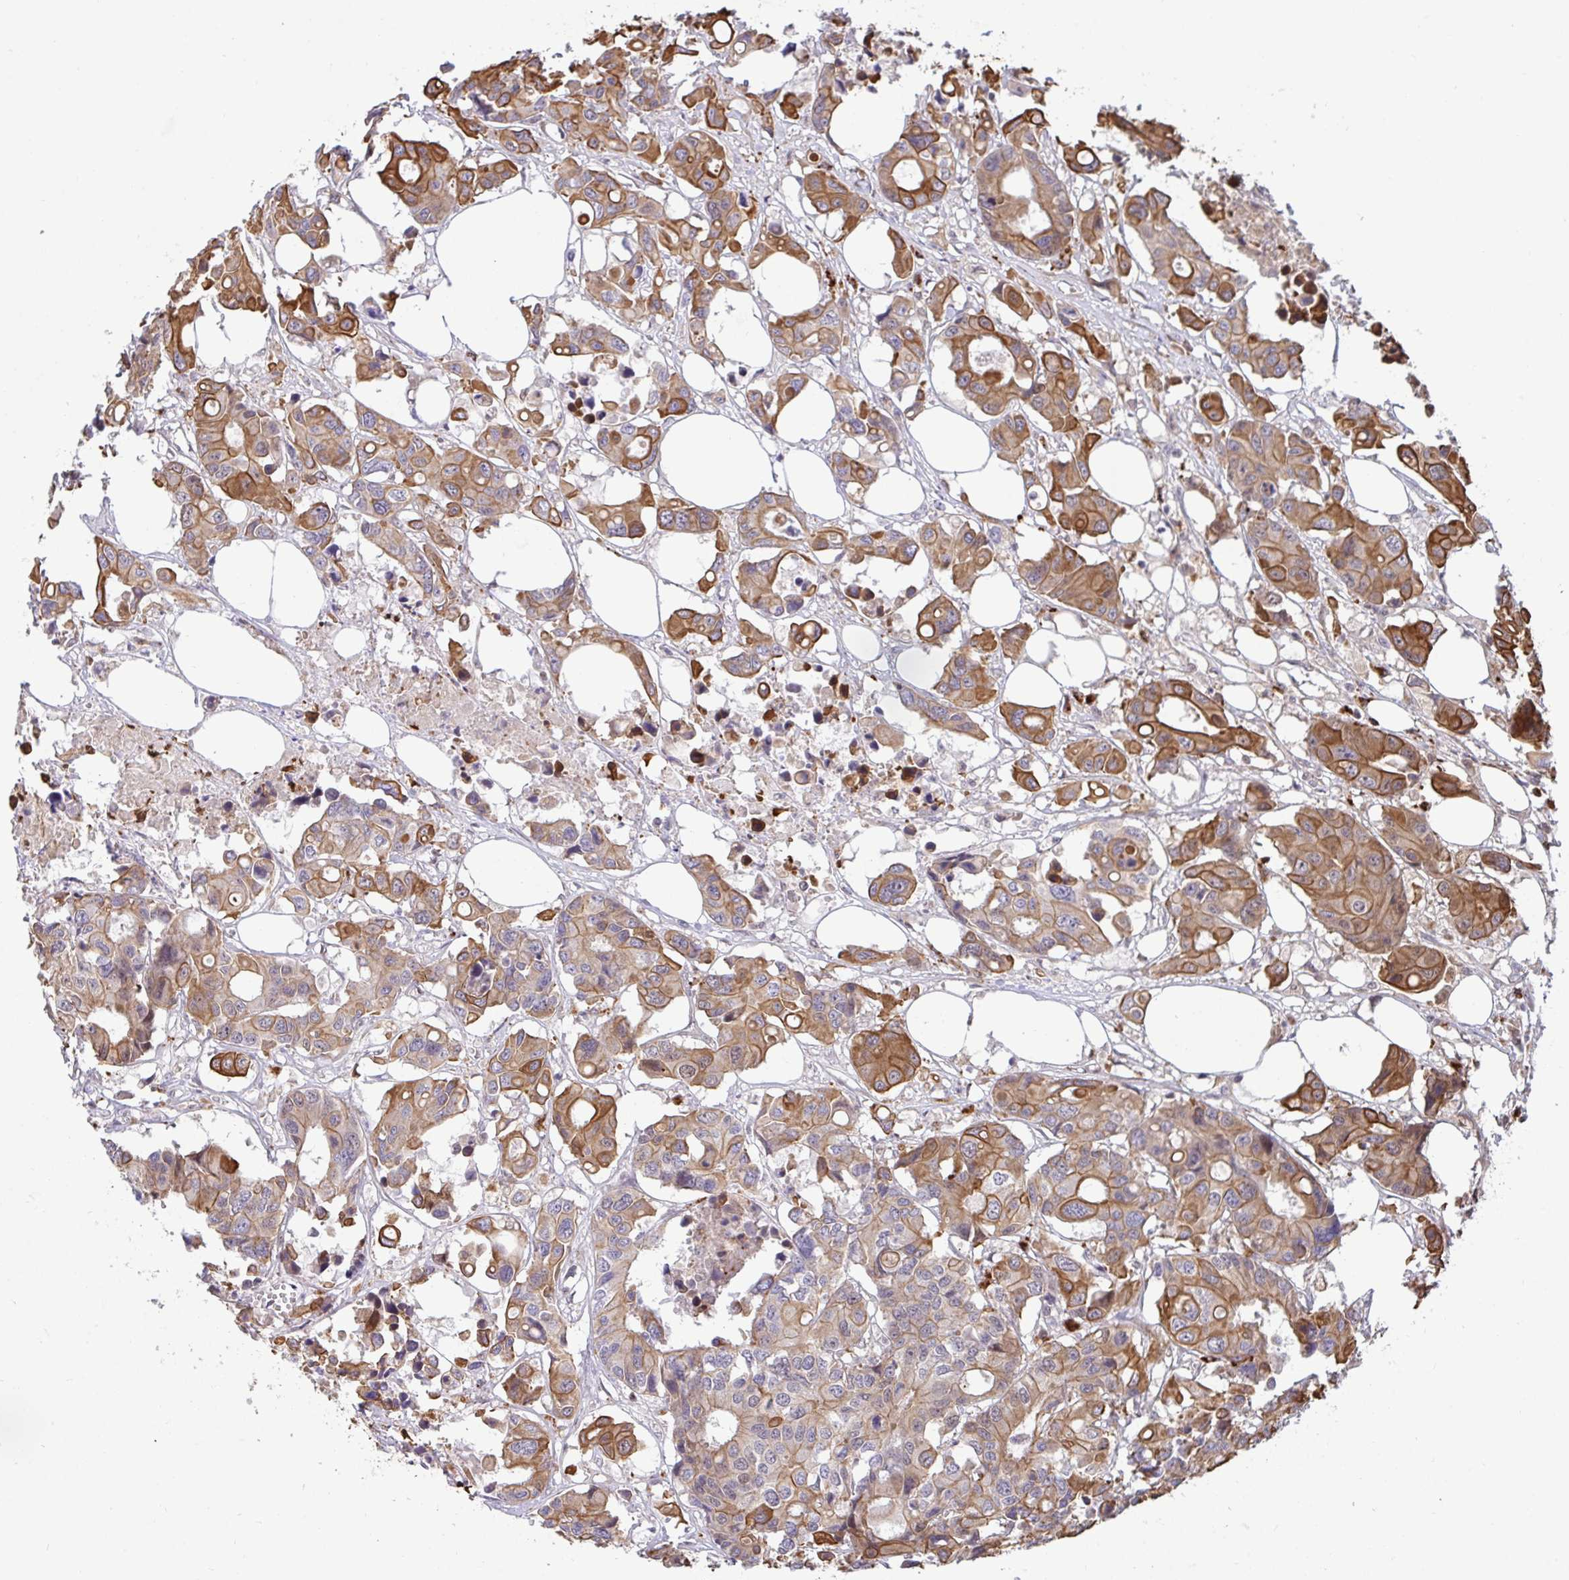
{"staining": {"intensity": "moderate", "quantity": ">75%", "location": "cytoplasmic/membranous"}, "tissue": "colorectal cancer", "cell_type": "Tumor cells", "image_type": "cancer", "snomed": [{"axis": "morphology", "description": "Adenocarcinoma, NOS"}, {"axis": "topography", "description": "Colon"}], "caption": "The histopathology image exhibits a brown stain indicating the presence of a protein in the cytoplasmic/membranous of tumor cells in adenocarcinoma (colorectal). (DAB IHC, brown staining for protein, blue staining for nuclei).", "gene": "TRIM44", "patient": {"sex": "male", "age": 77}}